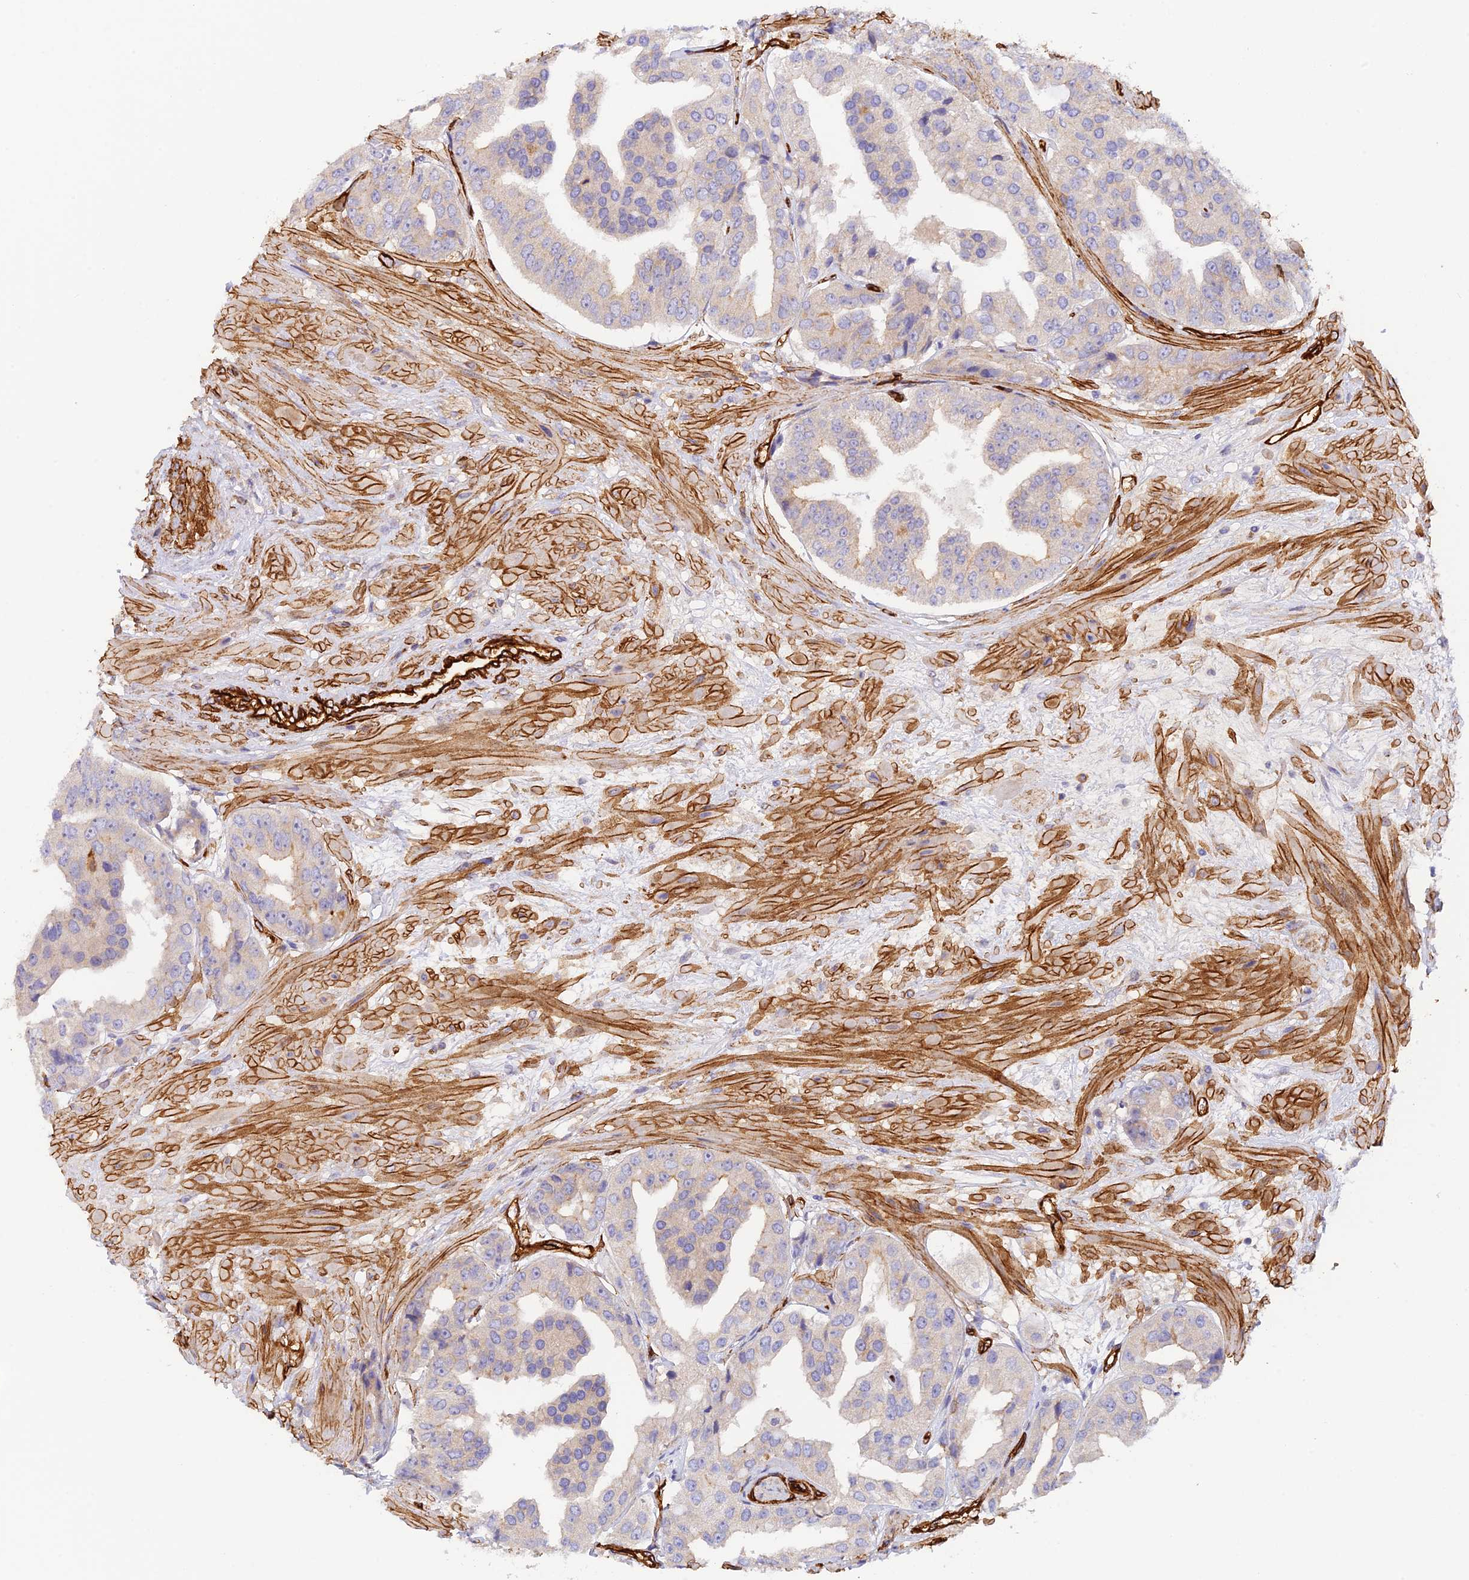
{"staining": {"intensity": "negative", "quantity": "none", "location": "none"}, "tissue": "prostate cancer", "cell_type": "Tumor cells", "image_type": "cancer", "snomed": [{"axis": "morphology", "description": "Adenocarcinoma, High grade"}, {"axis": "topography", "description": "Prostate"}], "caption": "This is an immunohistochemistry (IHC) histopathology image of prostate cancer (adenocarcinoma (high-grade)). There is no expression in tumor cells.", "gene": "MYO9A", "patient": {"sex": "male", "age": 63}}